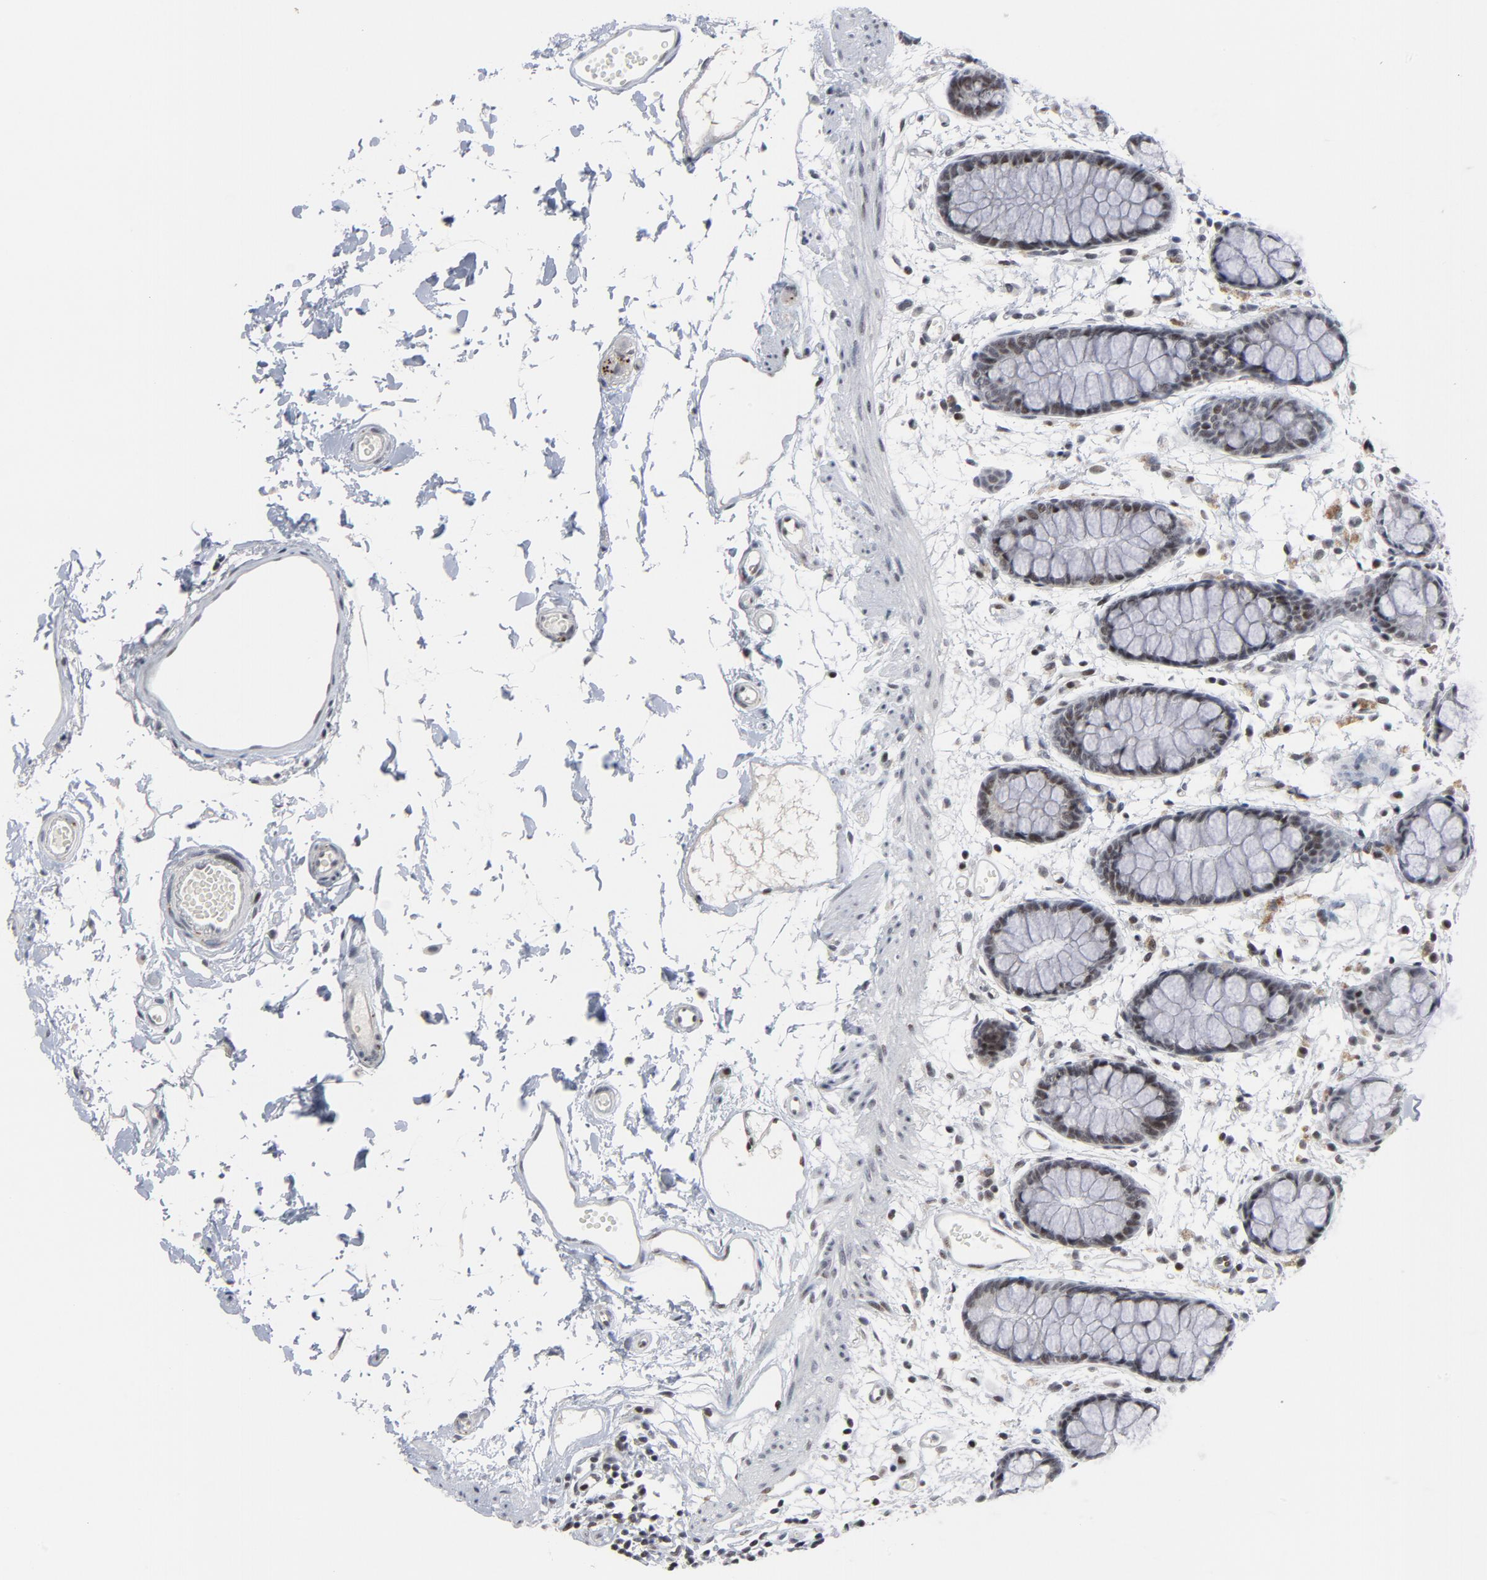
{"staining": {"intensity": "weak", "quantity": "25%-75%", "location": "nuclear"}, "tissue": "rectum", "cell_type": "Glandular cells", "image_type": "normal", "snomed": [{"axis": "morphology", "description": "Normal tissue, NOS"}, {"axis": "topography", "description": "Rectum"}], "caption": "Immunohistochemistry micrograph of normal human rectum stained for a protein (brown), which reveals low levels of weak nuclear expression in about 25%-75% of glandular cells.", "gene": "GABPA", "patient": {"sex": "female", "age": 66}}